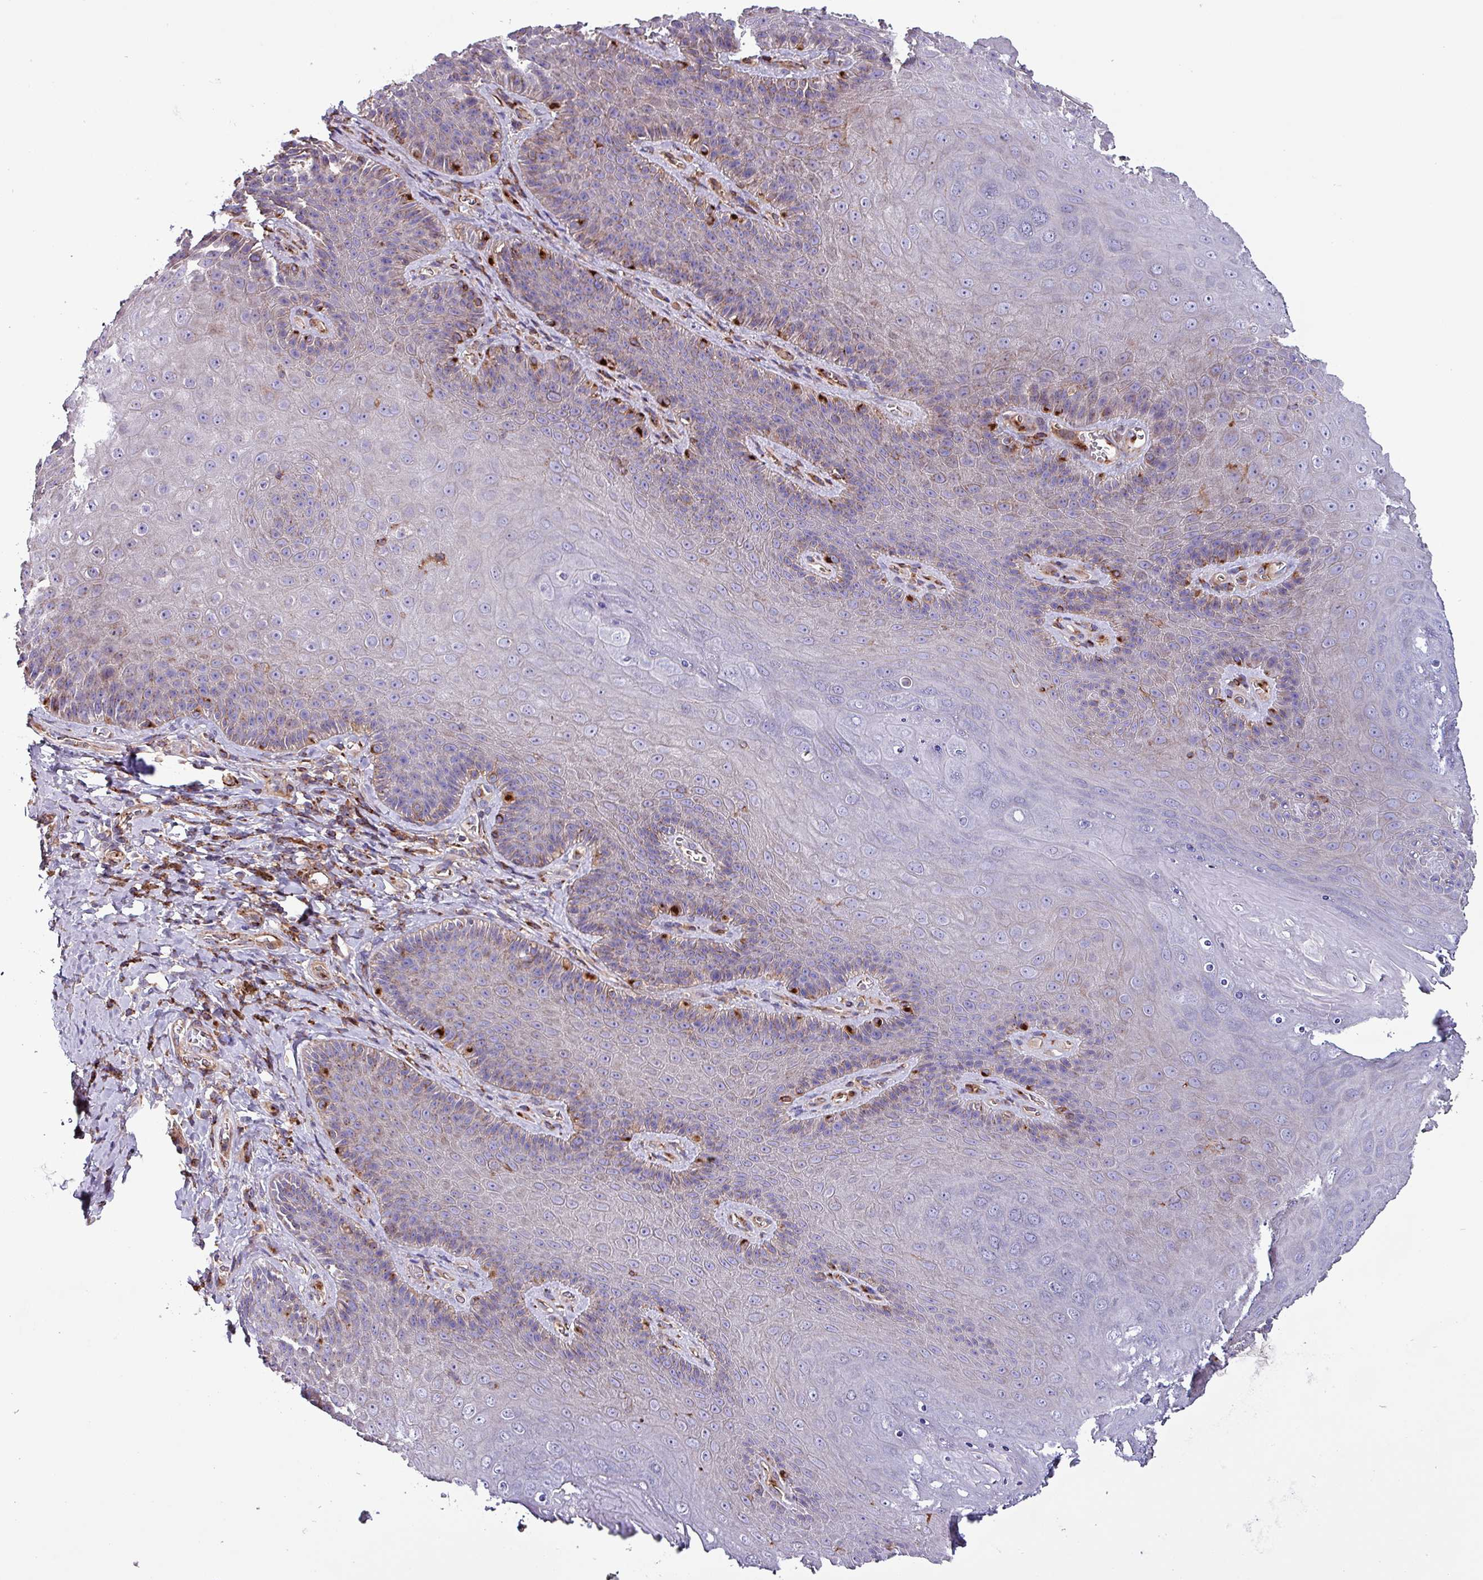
{"staining": {"intensity": "strong", "quantity": "<25%", "location": "cytoplasmic/membranous"}, "tissue": "skin", "cell_type": "Epidermal cells", "image_type": "normal", "snomed": [{"axis": "morphology", "description": "Normal tissue, NOS"}, {"axis": "topography", "description": "Anal"}, {"axis": "topography", "description": "Peripheral nerve tissue"}], "caption": "Epidermal cells exhibit medium levels of strong cytoplasmic/membranous expression in about <25% of cells in benign human skin. Using DAB (brown) and hematoxylin (blue) stains, captured at high magnification using brightfield microscopy.", "gene": "VAMP4", "patient": {"sex": "male", "age": 53}}